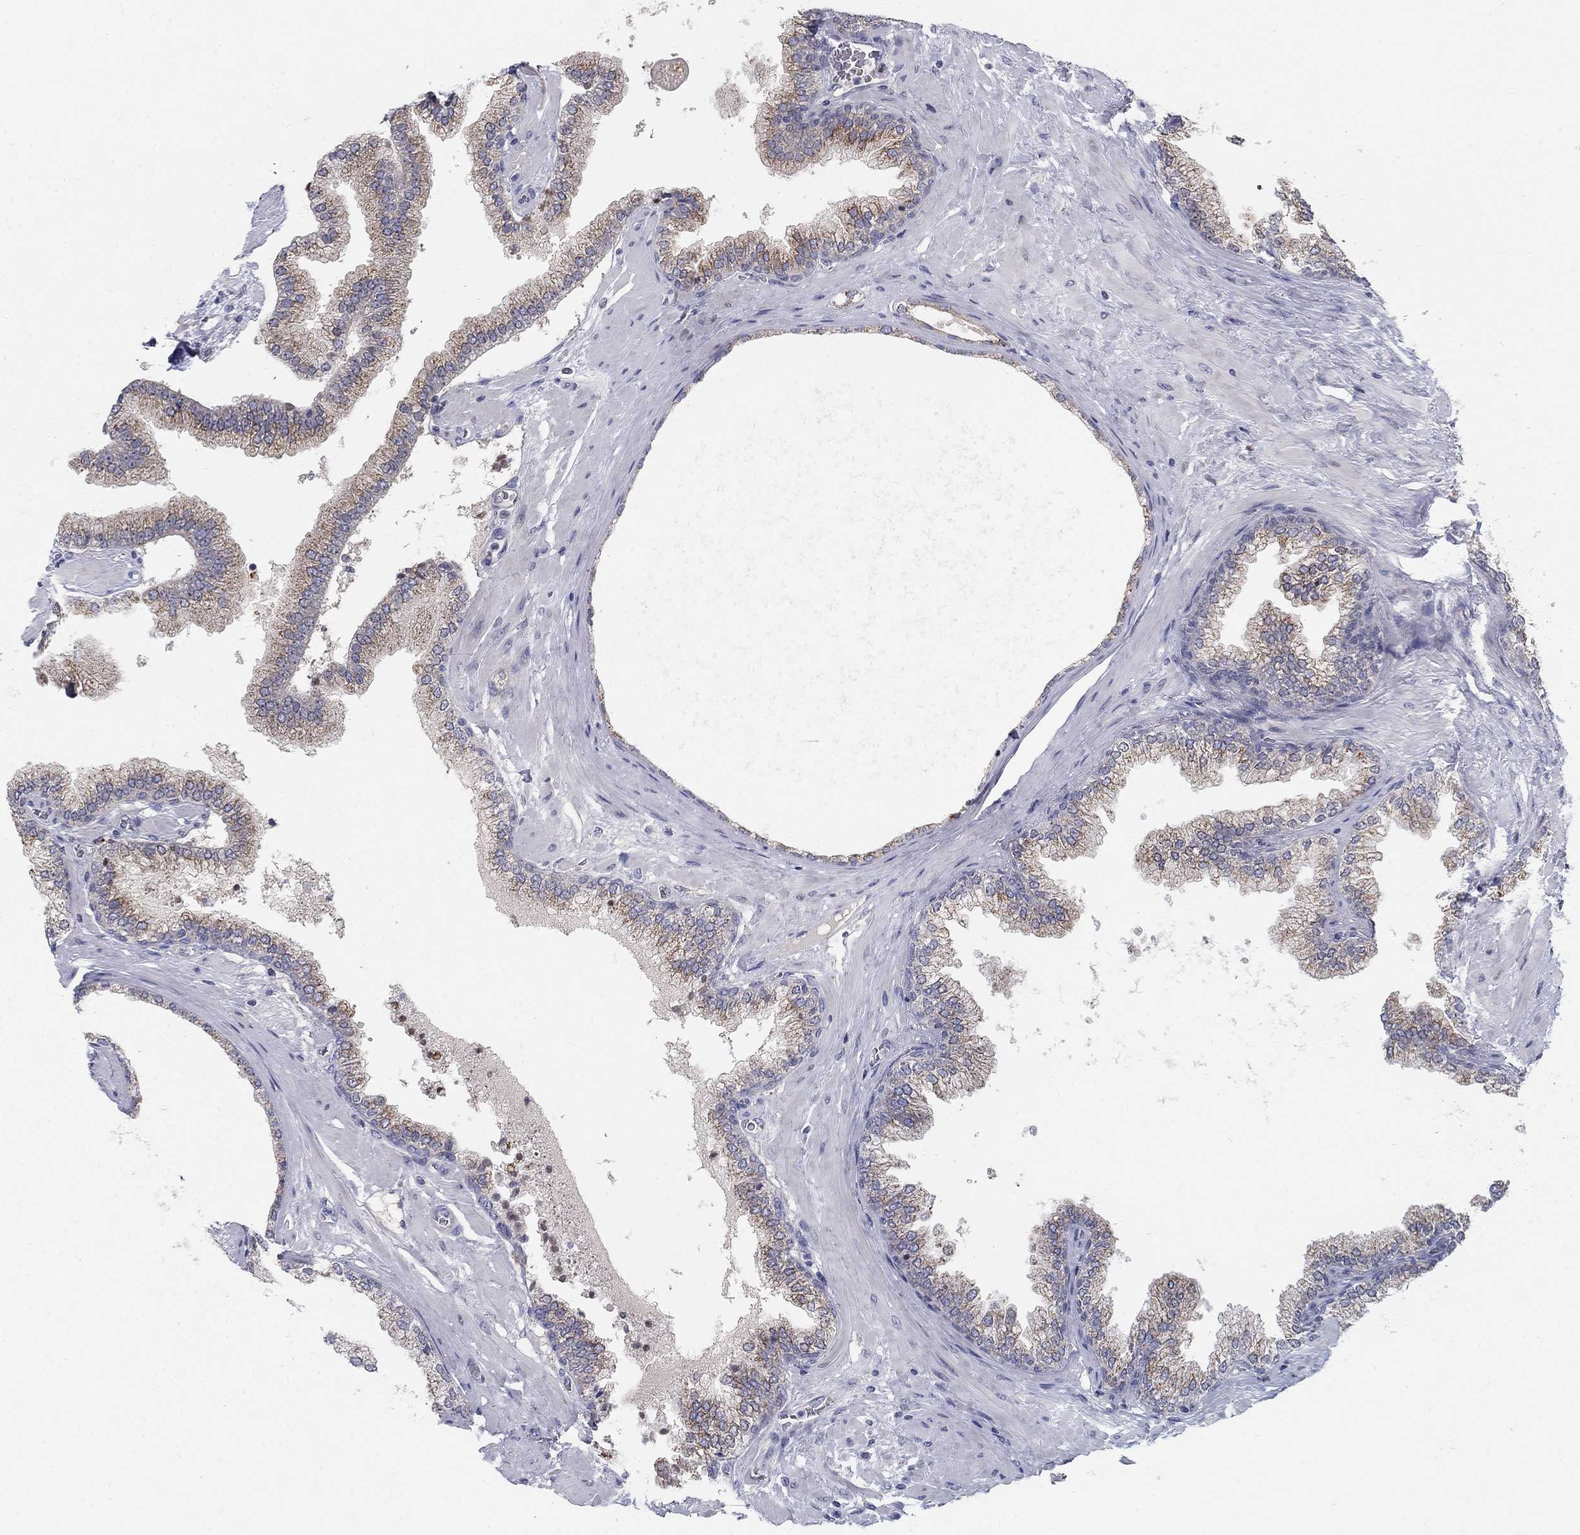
{"staining": {"intensity": "weak", "quantity": ">75%", "location": "cytoplasmic/membranous"}, "tissue": "prostate cancer", "cell_type": "Tumor cells", "image_type": "cancer", "snomed": [{"axis": "morphology", "description": "Adenocarcinoma, Low grade"}, {"axis": "topography", "description": "Prostate"}], "caption": "There is low levels of weak cytoplasmic/membranous positivity in tumor cells of prostate cancer (adenocarcinoma (low-grade)), as demonstrated by immunohistochemical staining (brown color).", "gene": "PANK3", "patient": {"sex": "male", "age": 72}}